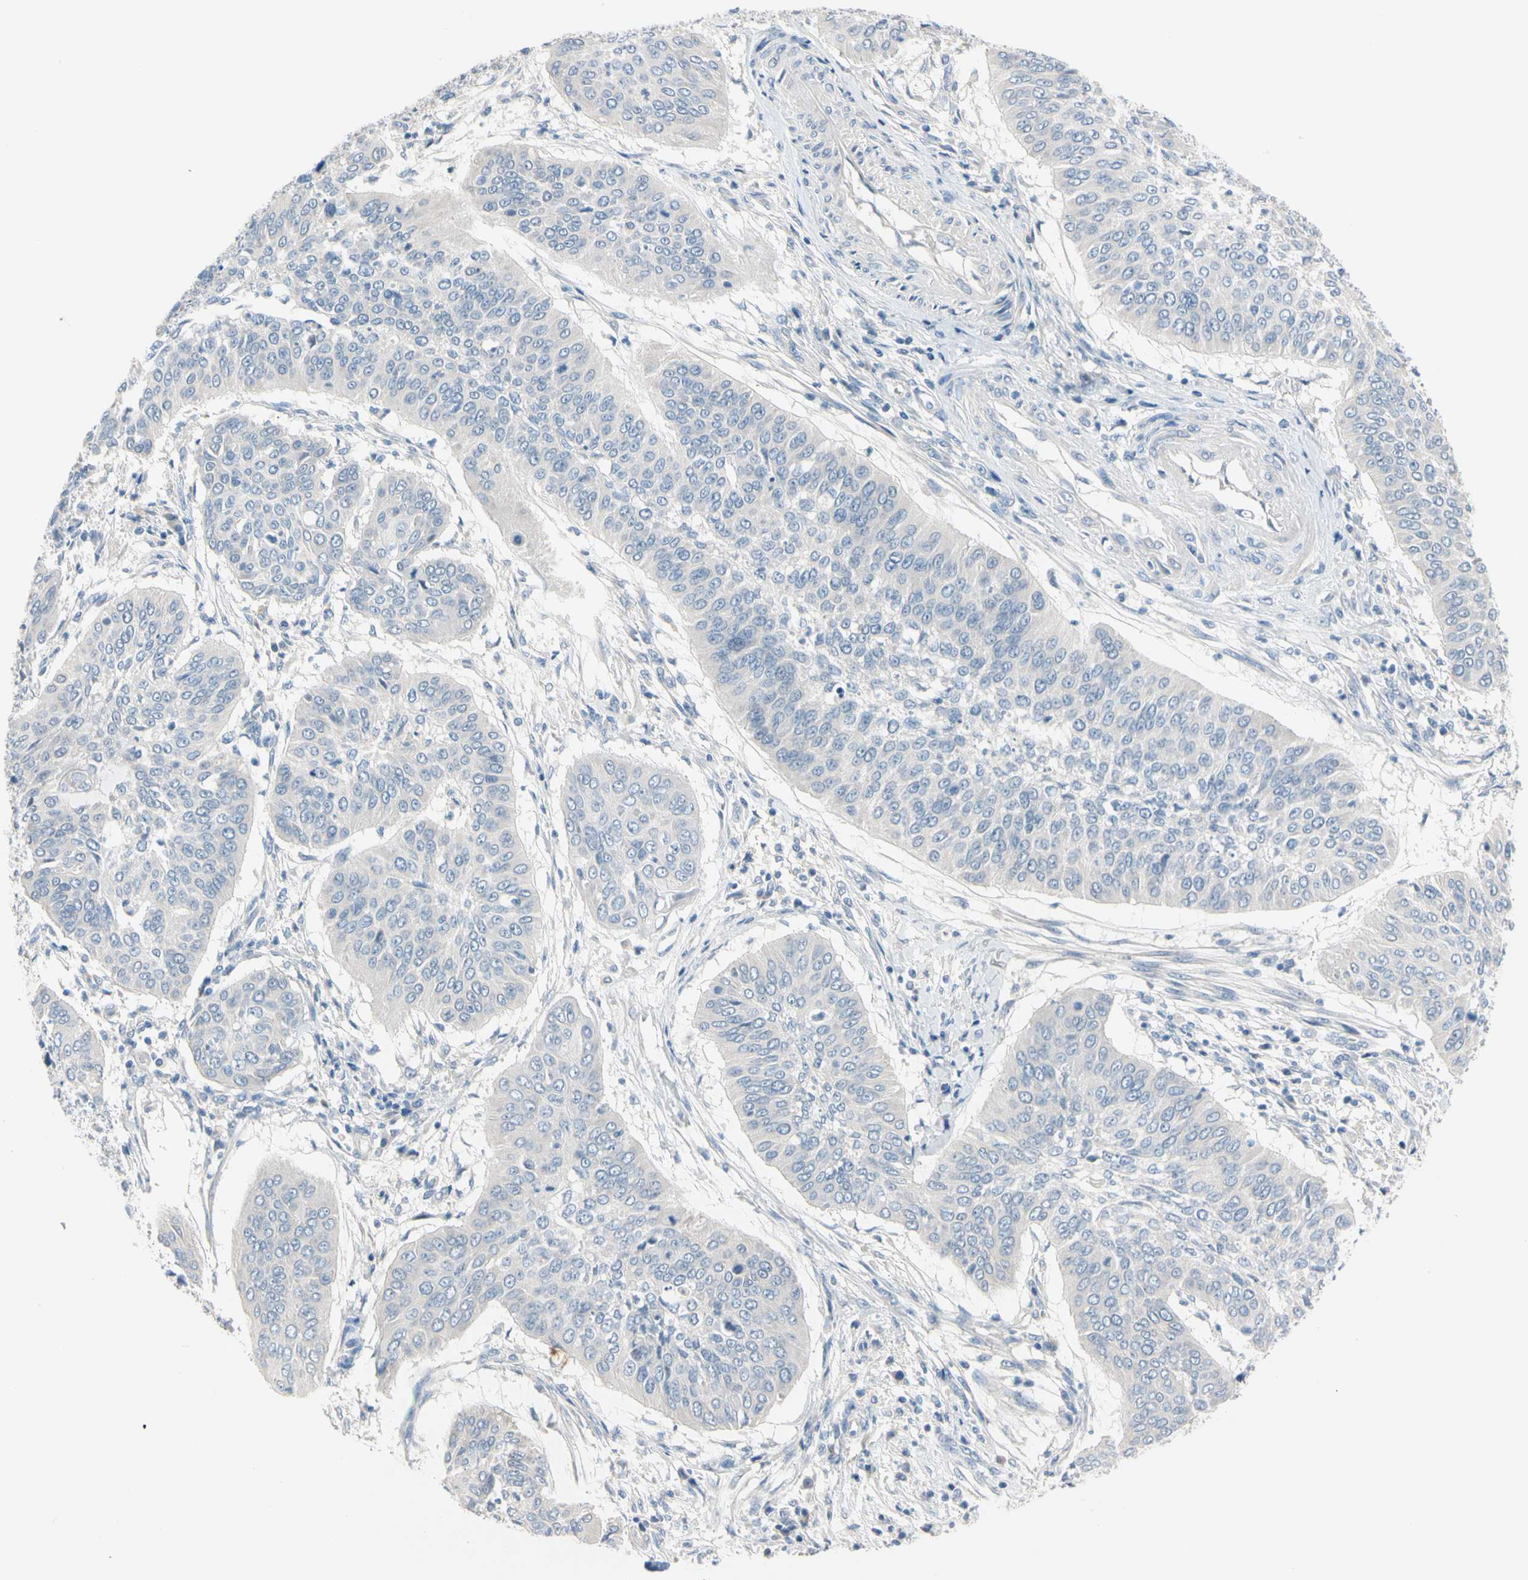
{"staining": {"intensity": "negative", "quantity": "none", "location": "none"}, "tissue": "cervical cancer", "cell_type": "Tumor cells", "image_type": "cancer", "snomed": [{"axis": "morphology", "description": "Normal tissue, NOS"}, {"axis": "morphology", "description": "Squamous cell carcinoma, NOS"}, {"axis": "topography", "description": "Cervix"}], "caption": "A high-resolution photomicrograph shows IHC staining of squamous cell carcinoma (cervical), which exhibits no significant staining in tumor cells.", "gene": "MARK1", "patient": {"sex": "female", "age": 39}}